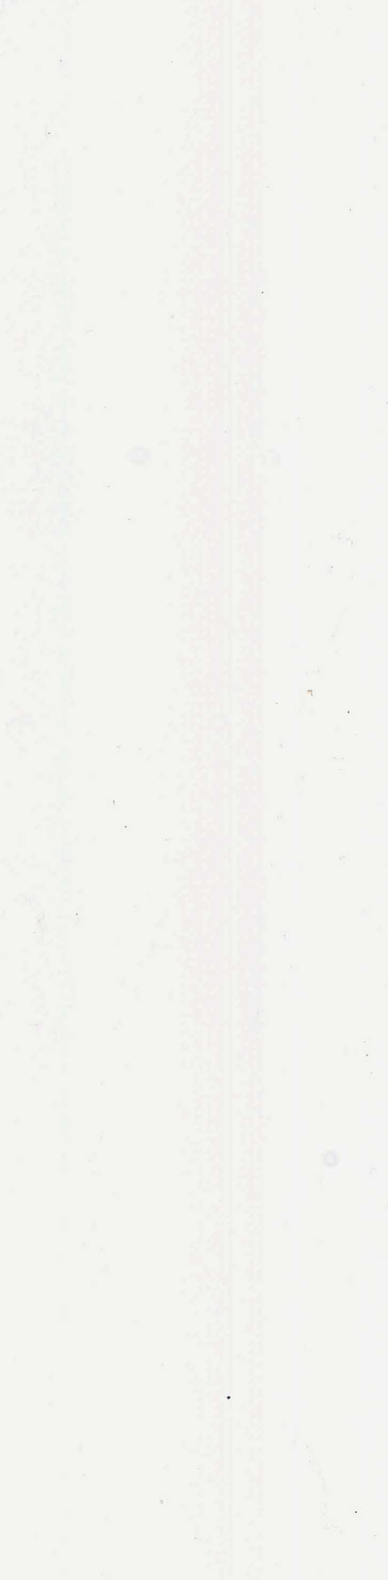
{"staining": {"intensity": "strong", "quantity": ">75%", "location": "nuclear"}, "tissue": "bronchus", "cell_type": "Respiratory epithelial cells", "image_type": "normal", "snomed": [{"axis": "morphology", "description": "Normal tissue, NOS"}, {"axis": "topography", "description": "Bronchus"}, {"axis": "topography", "description": "Lung"}], "caption": "DAB immunohistochemical staining of normal bronchus shows strong nuclear protein expression in approximately >75% of respiratory epithelial cells. (DAB IHC, brown staining for protein, blue staining for nuclei).", "gene": "HMGN5", "patient": {"sex": "female", "age": 57}}